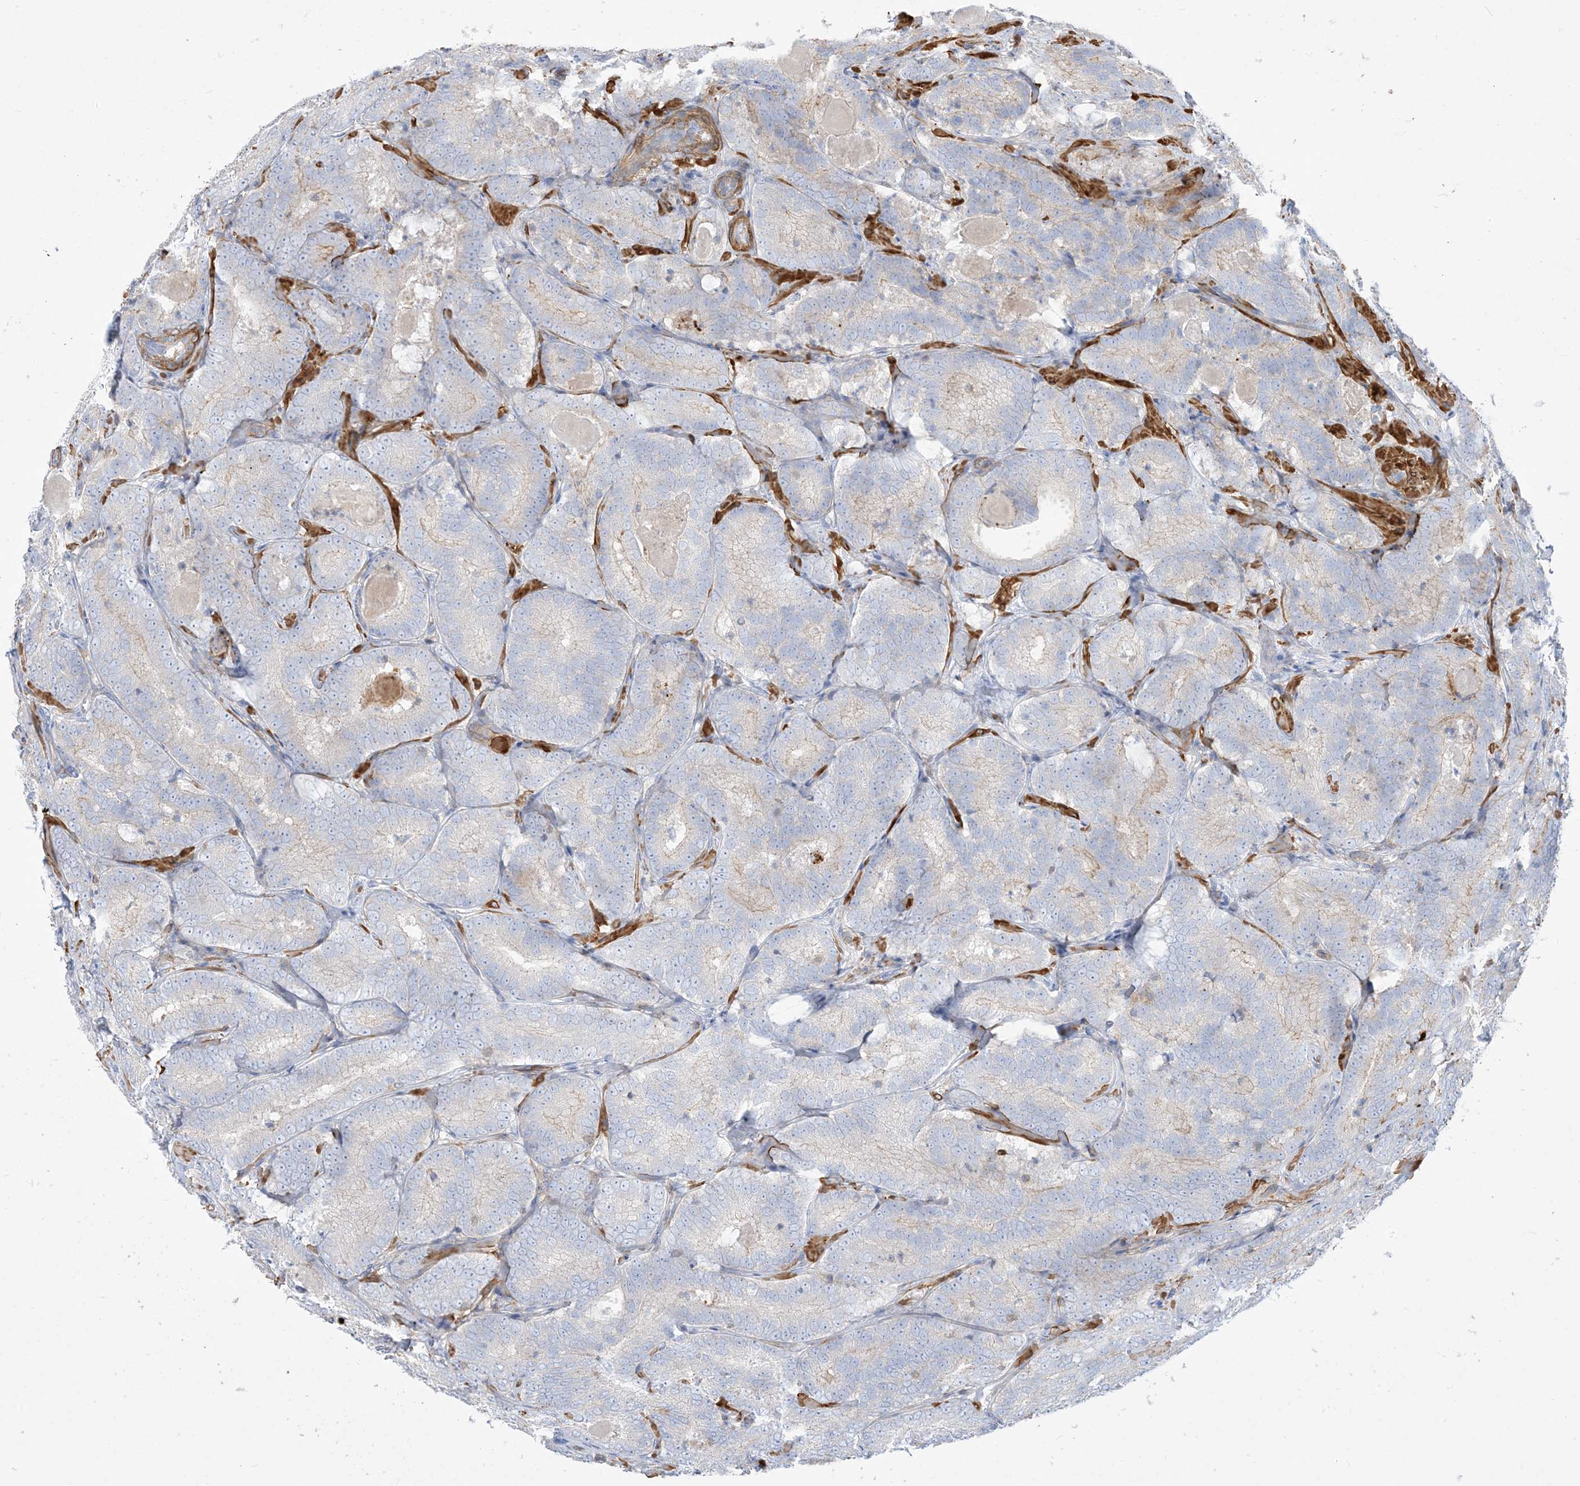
{"staining": {"intensity": "negative", "quantity": "none", "location": "none"}, "tissue": "prostate cancer", "cell_type": "Tumor cells", "image_type": "cancer", "snomed": [{"axis": "morphology", "description": "Adenocarcinoma, High grade"}, {"axis": "topography", "description": "Prostate"}], "caption": "A histopathology image of prostate high-grade adenocarcinoma stained for a protein shows no brown staining in tumor cells.", "gene": "GTF3C2", "patient": {"sex": "male", "age": 57}}